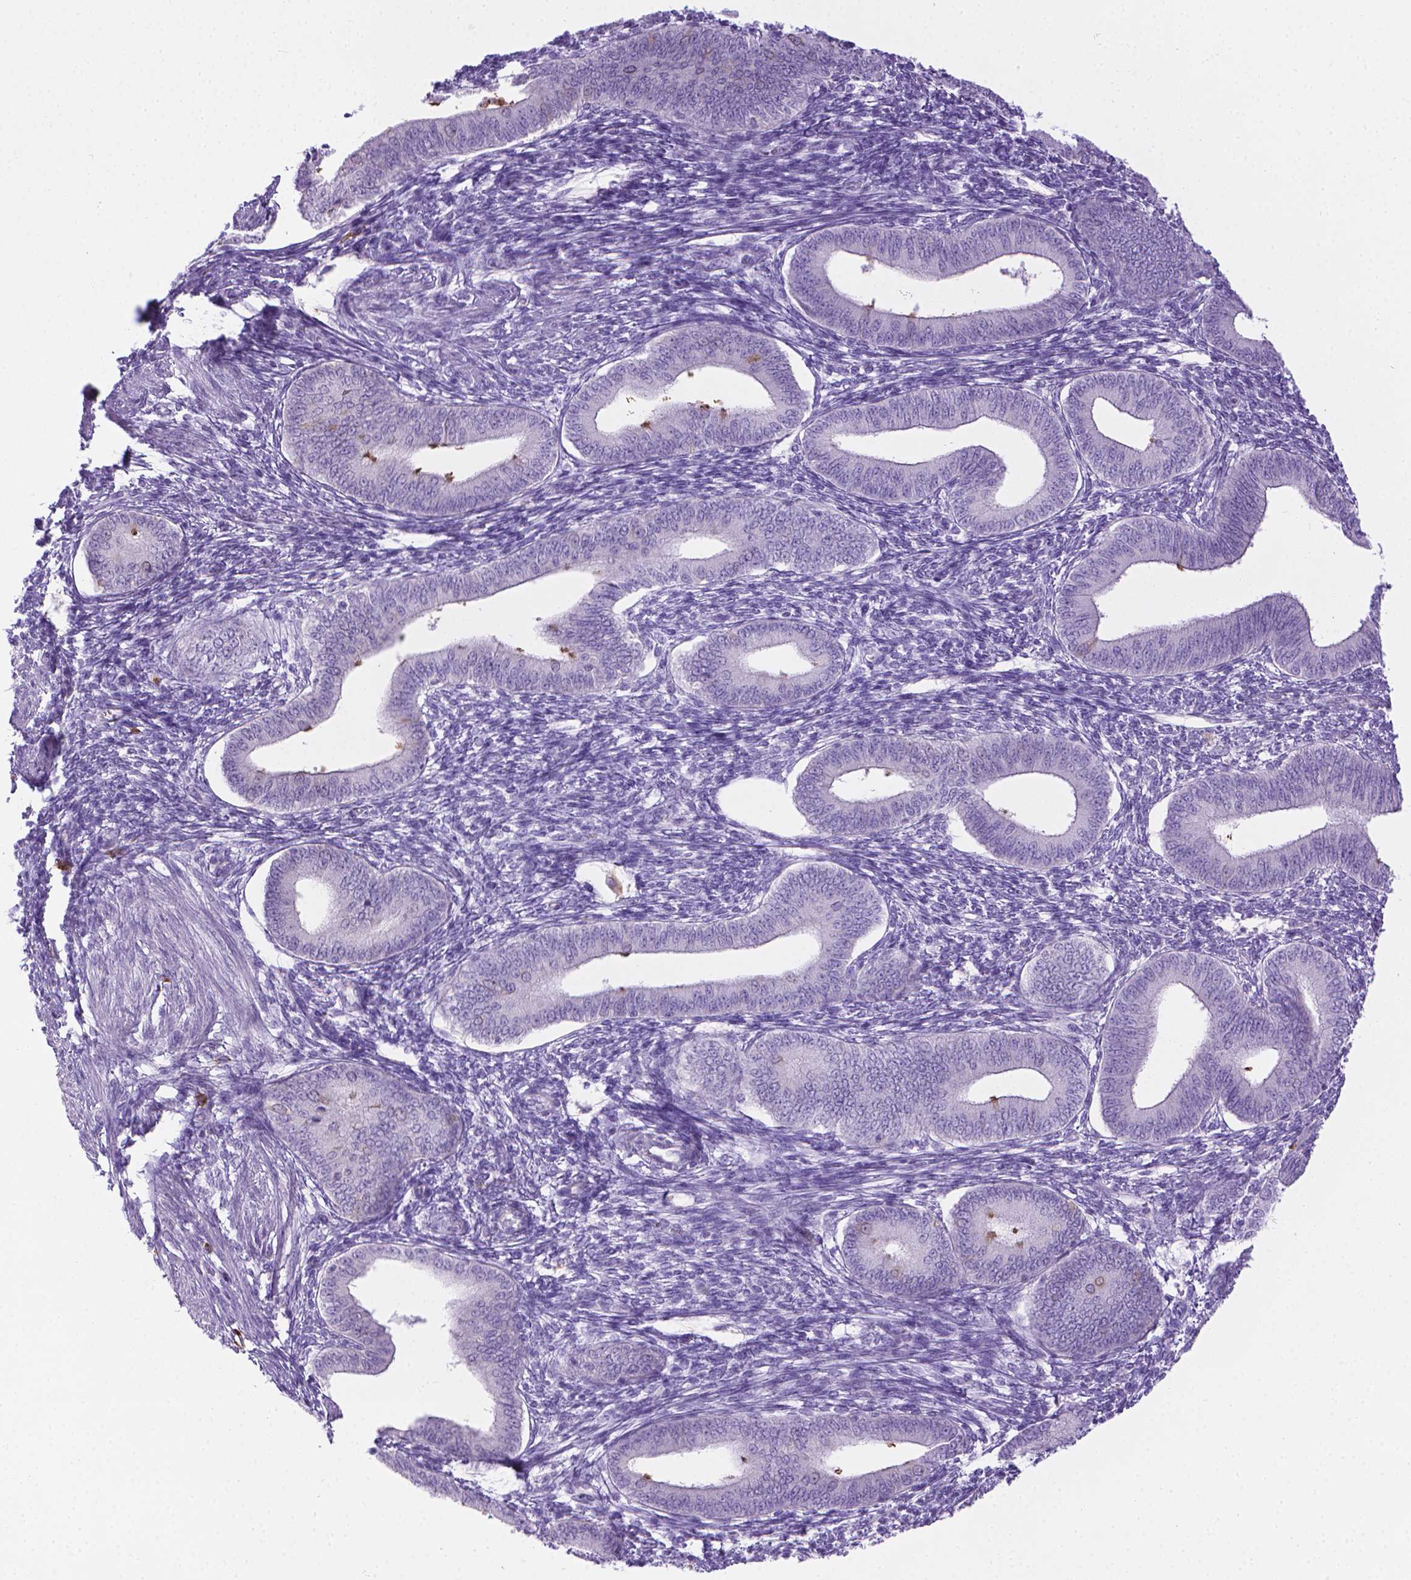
{"staining": {"intensity": "negative", "quantity": "none", "location": "none"}, "tissue": "endometrium", "cell_type": "Cells in endometrial stroma", "image_type": "normal", "snomed": [{"axis": "morphology", "description": "Normal tissue, NOS"}, {"axis": "topography", "description": "Endometrium"}], "caption": "DAB immunohistochemical staining of unremarkable human endometrium exhibits no significant positivity in cells in endometrial stroma.", "gene": "SPAG6", "patient": {"sex": "female", "age": 42}}